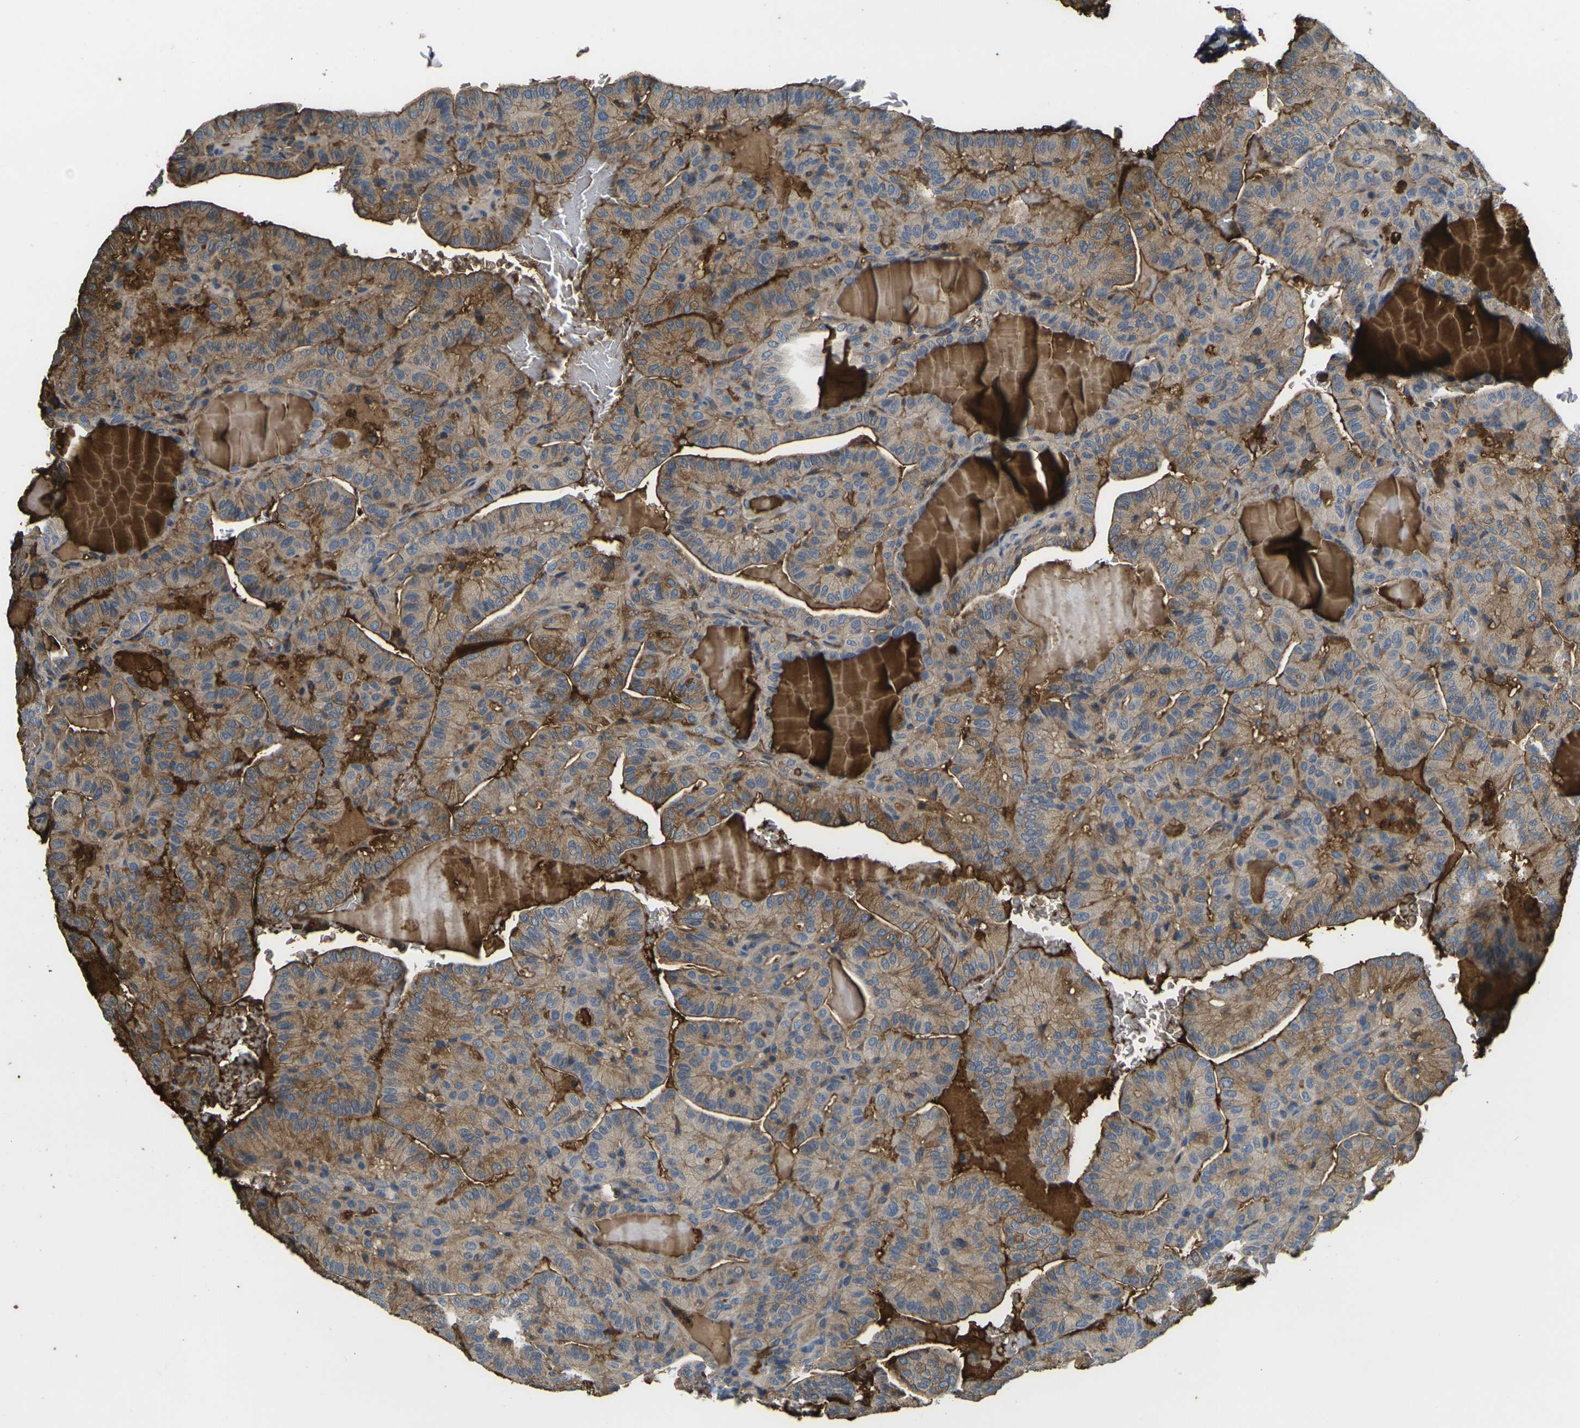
{"staining": {"intensity": "moderate", "quantity": ">75%", "location": "cytoplasmic/membranous"}, "tissue": "thyroid cancer", "cell_type": "Tumor cells", "image_type": "cancer", "snomed": [{"axis": "morphology", "description": "Papillary adenocarcinoma, NOS"}, {"axis": "topography", "description": "Thyroid gland"}], "caption": "The immunohistochemical stain shows moderate cytoplasmic/membranous staining in tumor cells of thyroid cancer (papillary adenocarcinoma) tissue. Nuclei are stained in blue.", "gene": "HSPG2", "patient": {"sex": "male", "age": 77}}